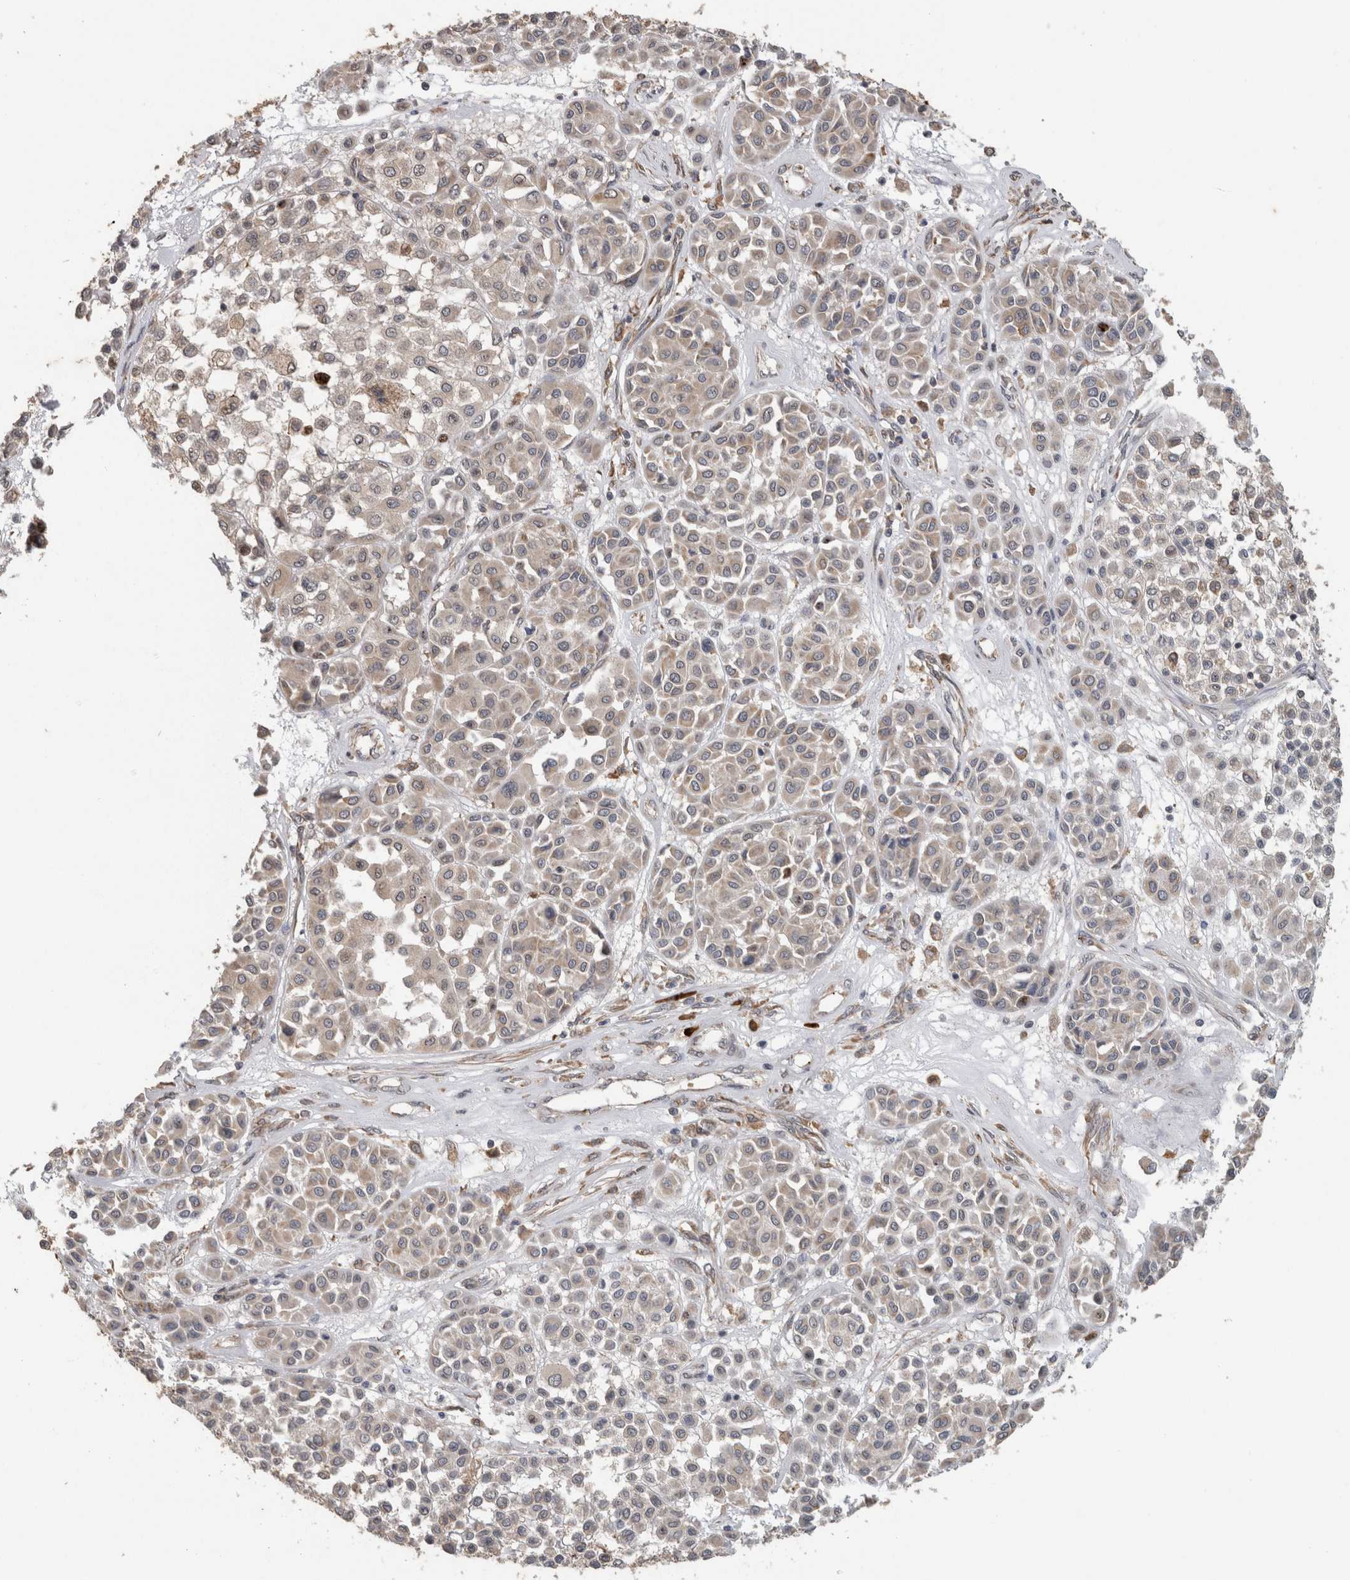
{"staining": {"intensity": "weak", "quantity": ">75%", "location": "cytoplasmic/membranous"}, "tissue": "melanoma", "cell_type": "Tumor cells", "image_type": "cancer", "snomed": [{"axis": "morphology", "description": "Malignant melanoma, Metastatic site"}, {"axis": "topography", "description": "Soft tissue"}], "caption": "Malignant melanoma (metastatic site) tissue exhibits weak cytoplasmic/membranous staining in approximately >75% of tumor cells", "gene": "ADGRL3", "patient": {"sex": "male", "age": 41}}